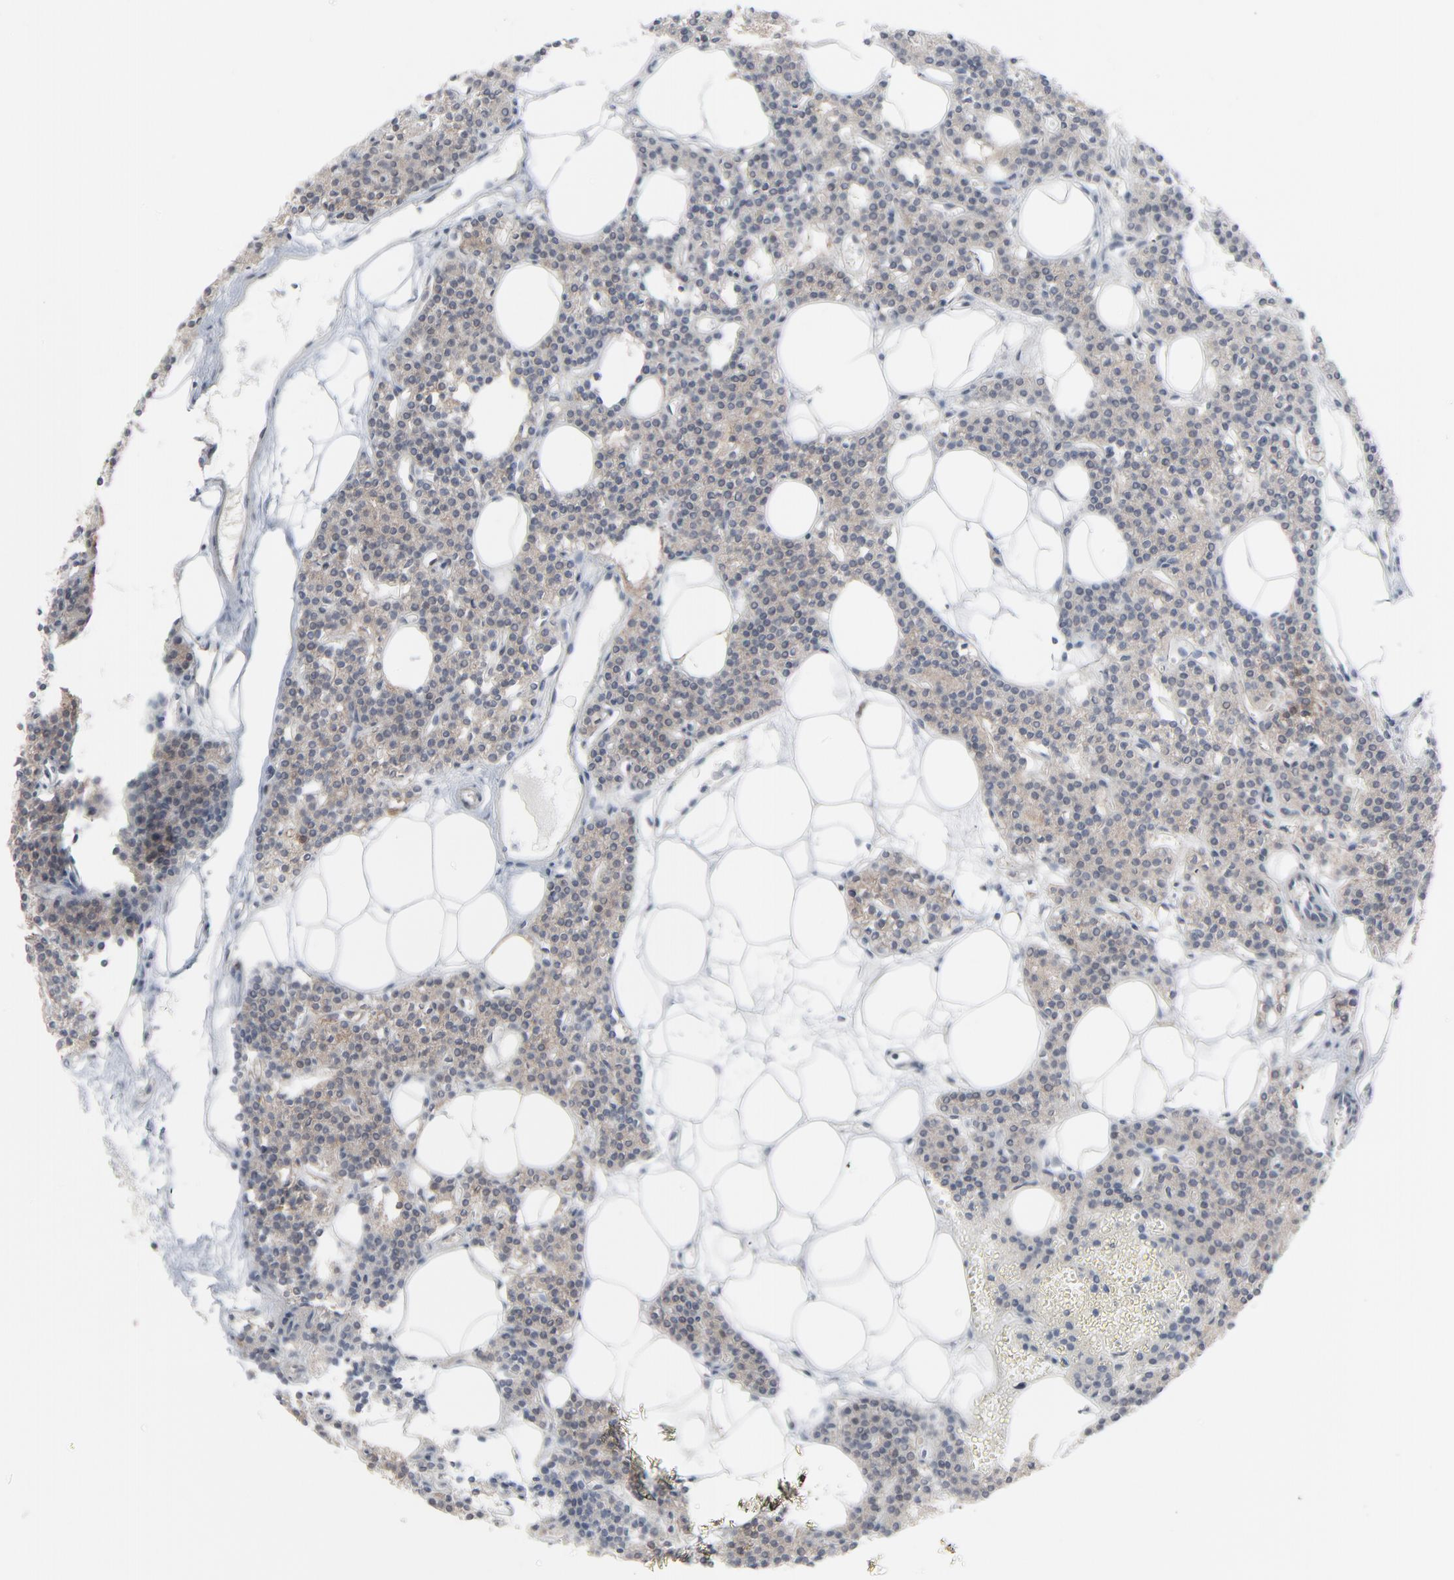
{"staining": {"intensity": "weak", "quantity": ">75%", "location": "cytoplasmic/membranous"}, "tissue": "parathyroid gland", "cell_type": "Glandular cells", "image_type": "normal", "snomed": [{"axis": "morphology", "description": "Normal tissue, NOS"}, {"axis": "topography", "description": "Parathyroid gland"}], "caption": "Approximately >75% of glandular cells in unremarkable parathyroid gland demonstrate weak cytoplasmic/membranous protein positivity as visualized by brown immunohistochemical staining.", "gene": "OPTN", "patient": {"sex": "male", "age": 24}}